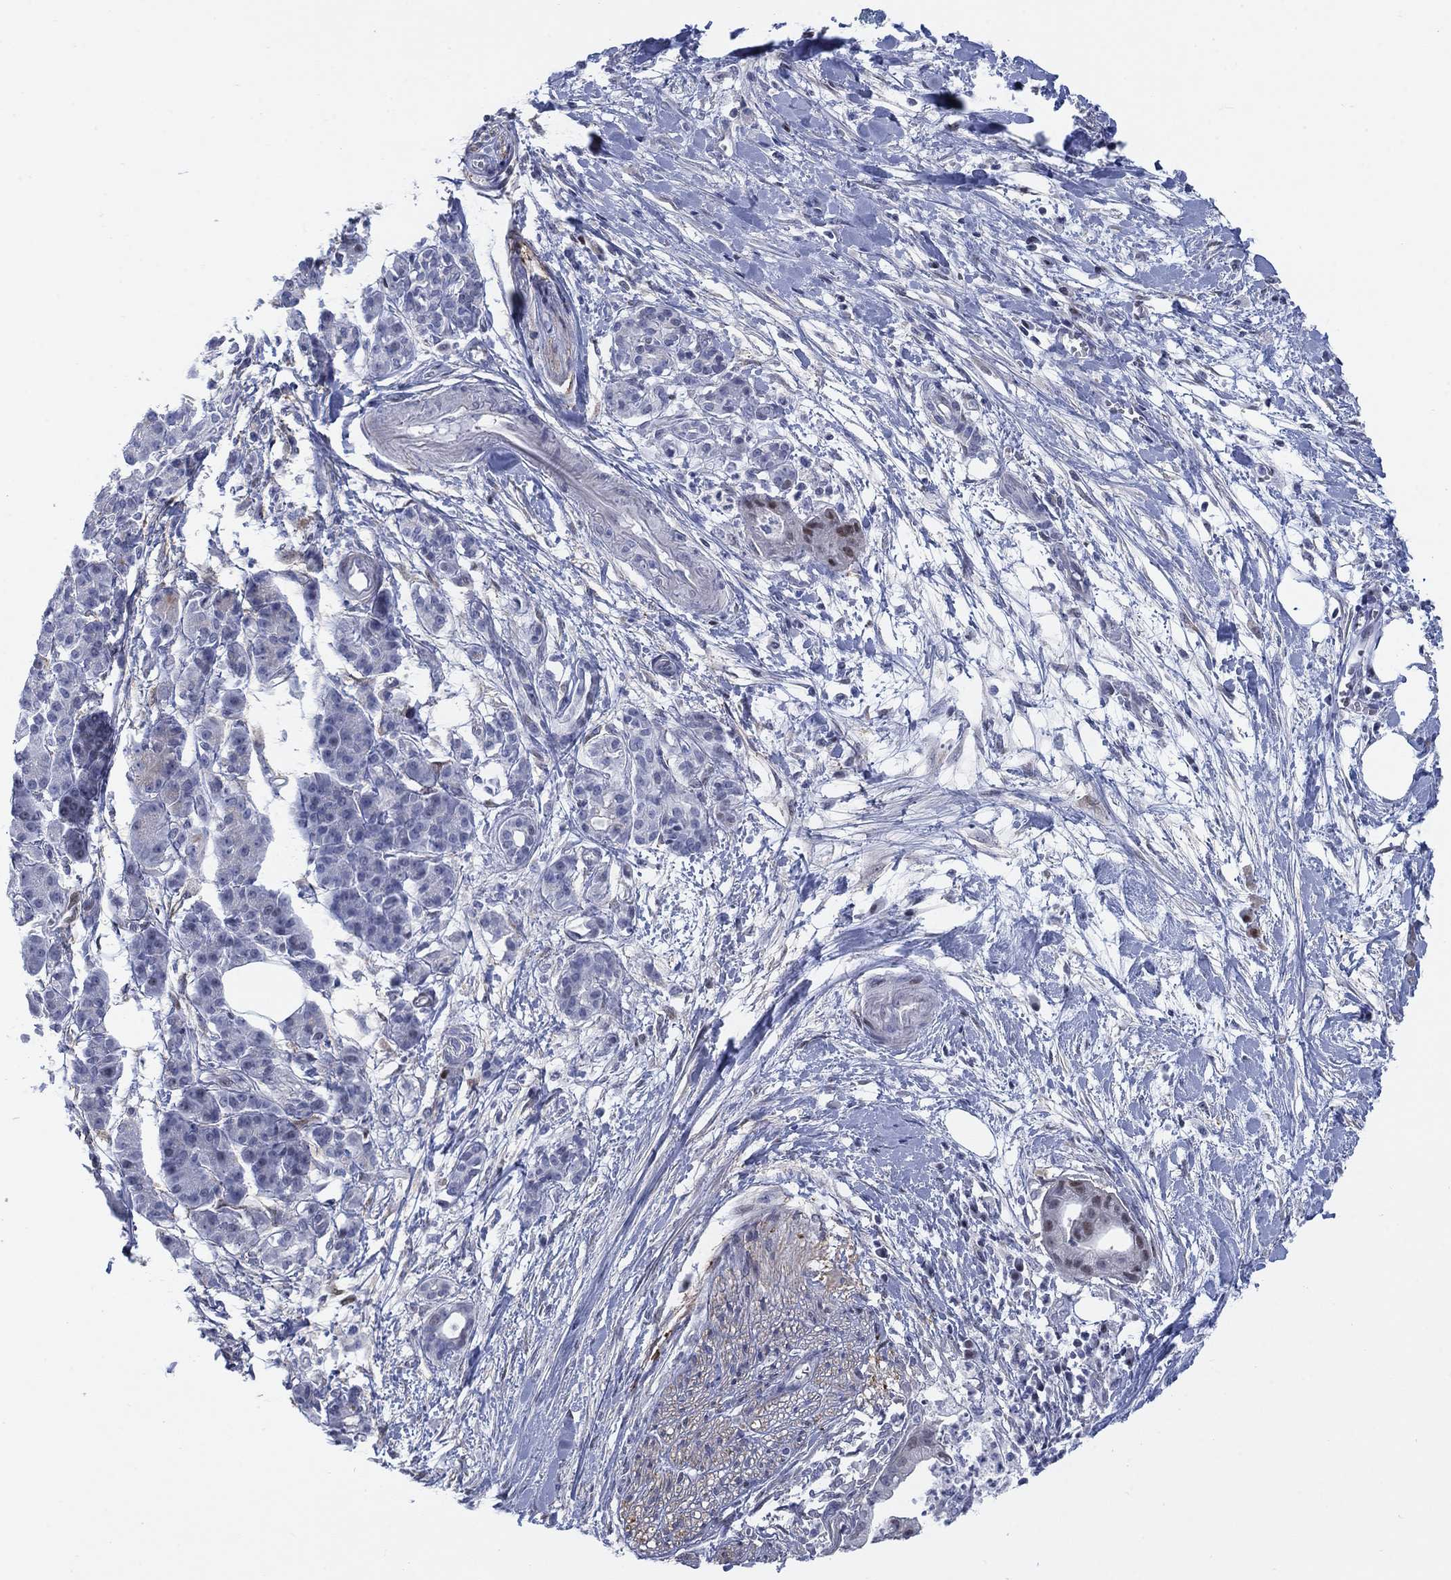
{"staining": {"intensity": "negative", "quantity": "none", "location": "none"}, "tissue": "pancreatic cancer", "cell_type": "Tumor cells", "image_type": "cancer", "snomed": [{"axis": "morphology", "description": "Normal tissue, NOS"}, {"axis": "morphology", "description": "Adenocarcinoma, NOS"}, {"axis": "topography", "description": "Lymph node"}, {"axis": "topography", "description": "Pancreas"}], "caption": "Tumor cells show no significant protein staining in pancreatic cancer.", "gene": "MYO3A", "patient": {"sex": "female", "age": 58}}